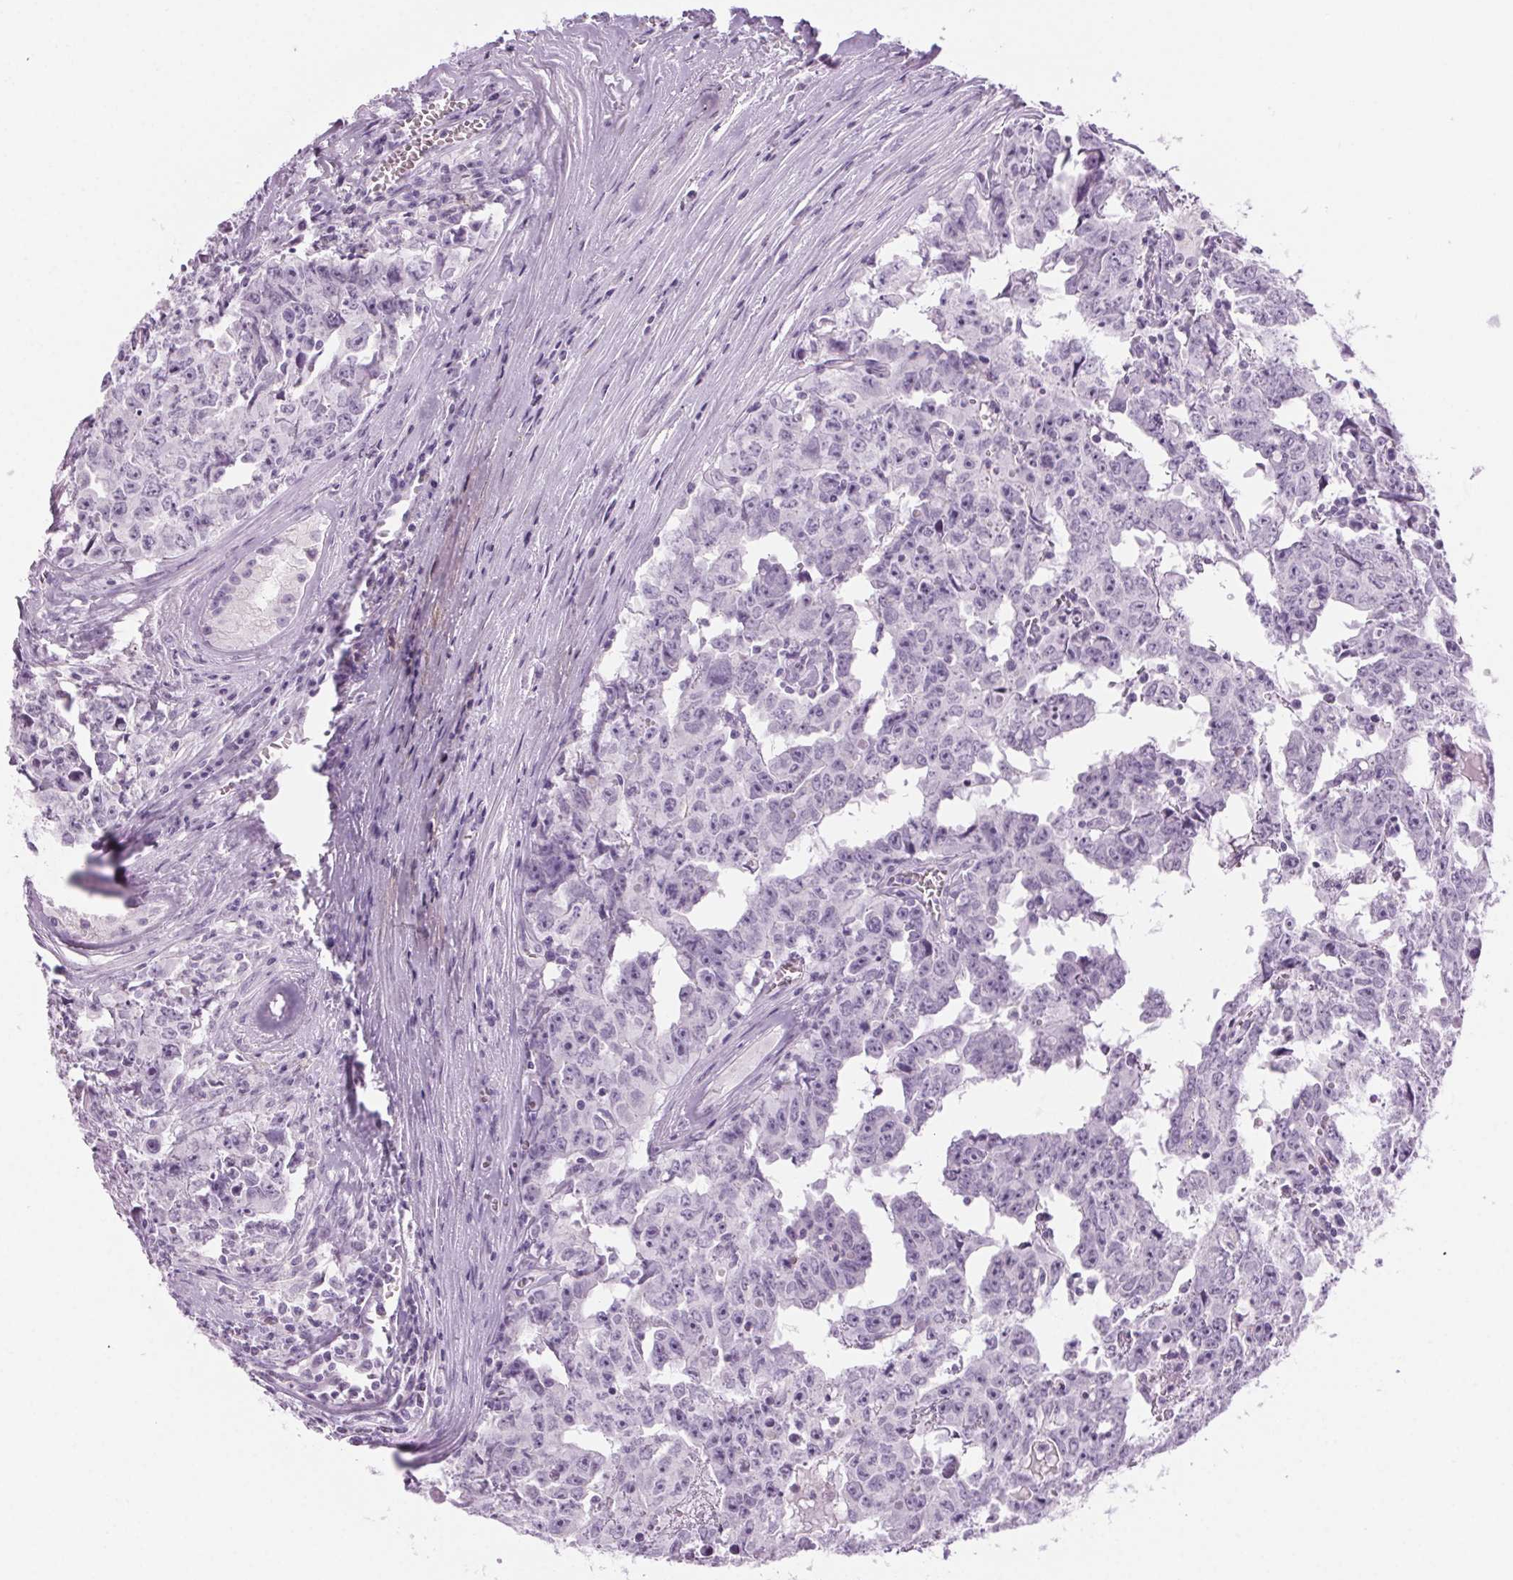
{"staining": {"intensity": "negative", "quantity": "none", "location": "none"}, "tissue": "testis cancer", "cell_type": "Tumor cells", "image_type": "cancer", "snomed": [{"axis": "morphology", "description": "Carcinoma, Embryonal, NOS"}, {"axis": "topography", "description": "Testis"}], "caption": "High magnification brightfield microscopy of testis cancer stained with DAB (3,3'-diaminobenzidine) (brown) and counterstained with hematoxylin (blue): tumor cells show no significant expression.", "gene": "LRP2", "patient": {"sex": "male", "age": 22}}